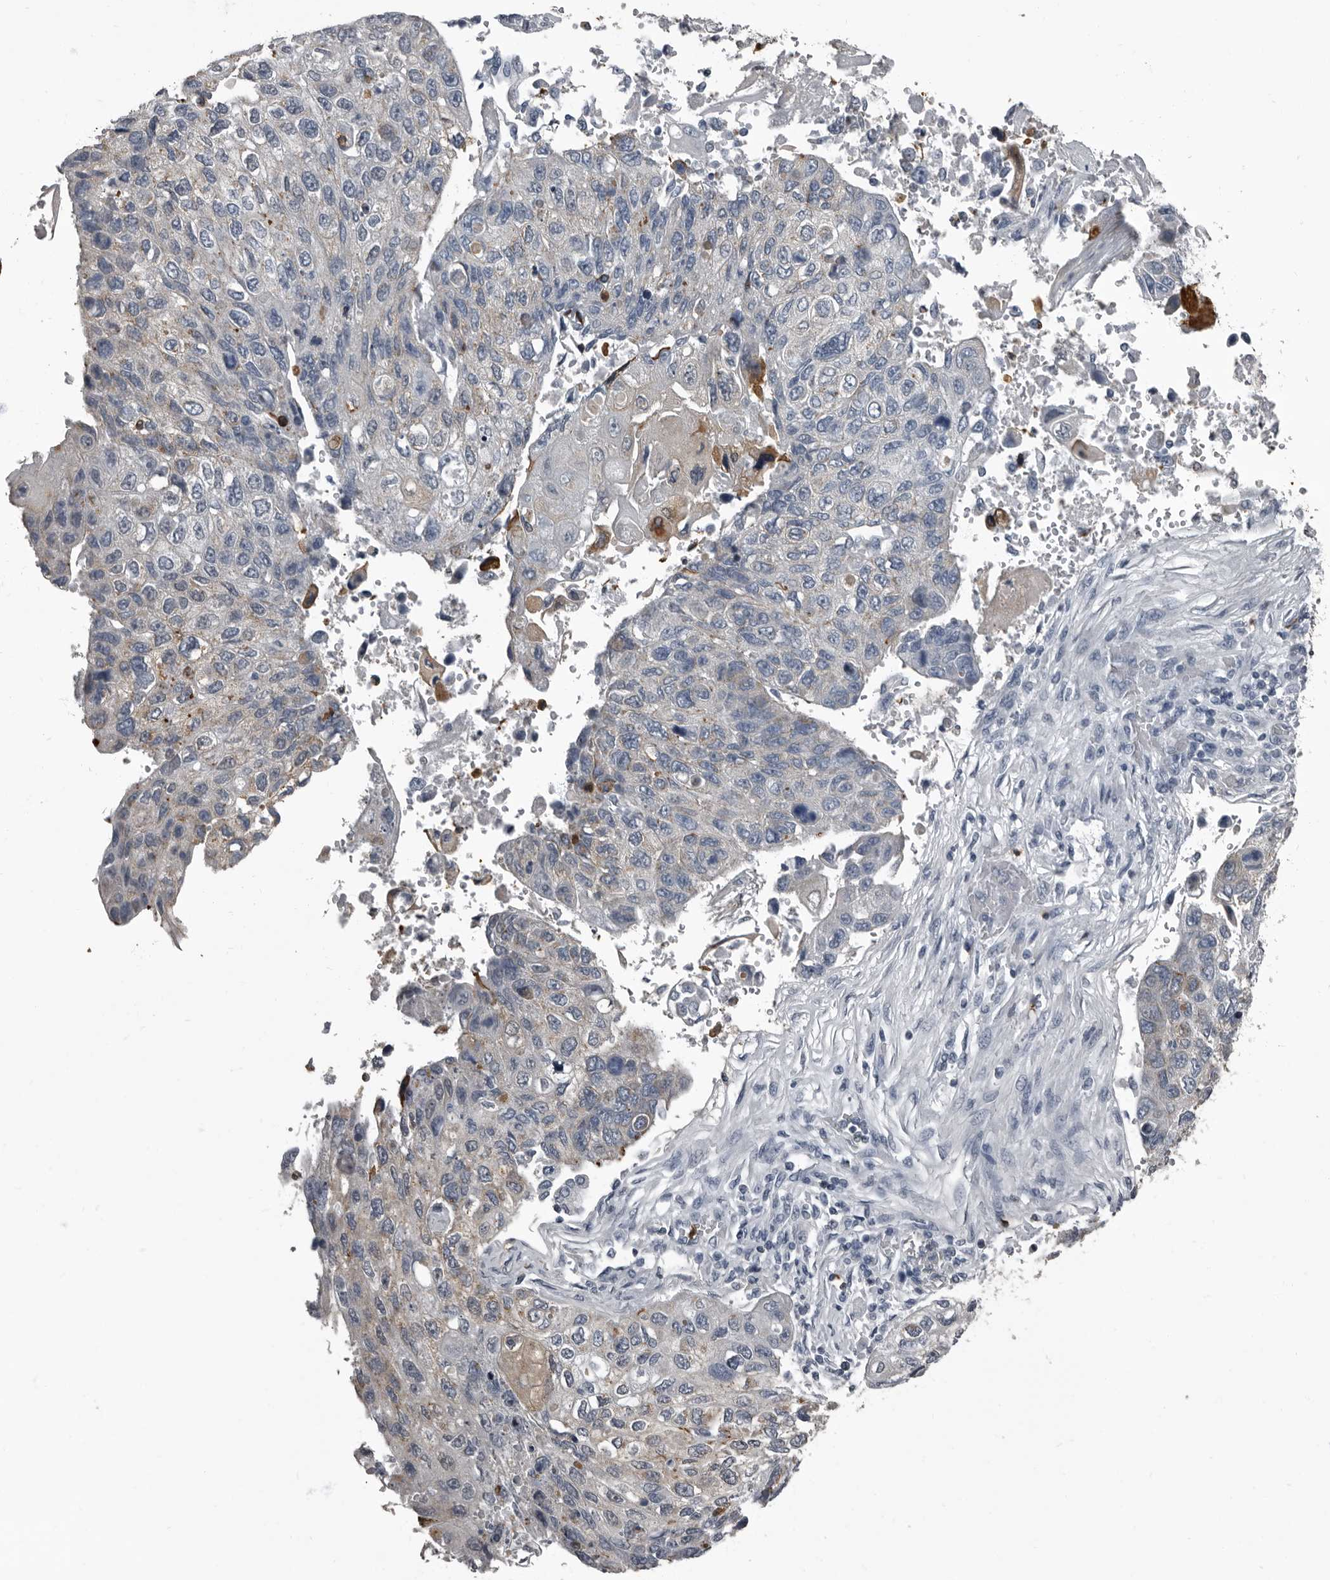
{"staining": {"intensity": "weak", "quantity": "<25%", "location": "cytoplasmic/membranous"}, "tissue": "lung cancer", "cell_type": "Tumor cells", "image_type": "cancer", "snomed": [{"axis": "morphology", "description": "Squamous cell carcinoma, NOS"}, {"axis": "topography", "description": "Lung"}], "caption": "This is an IHC photomicrograph of lung squamous cell carcinoma. There is no expression in tumor cells.", "gene": "TPD52L1", "patient": {"sex": "male", "age": 61}}